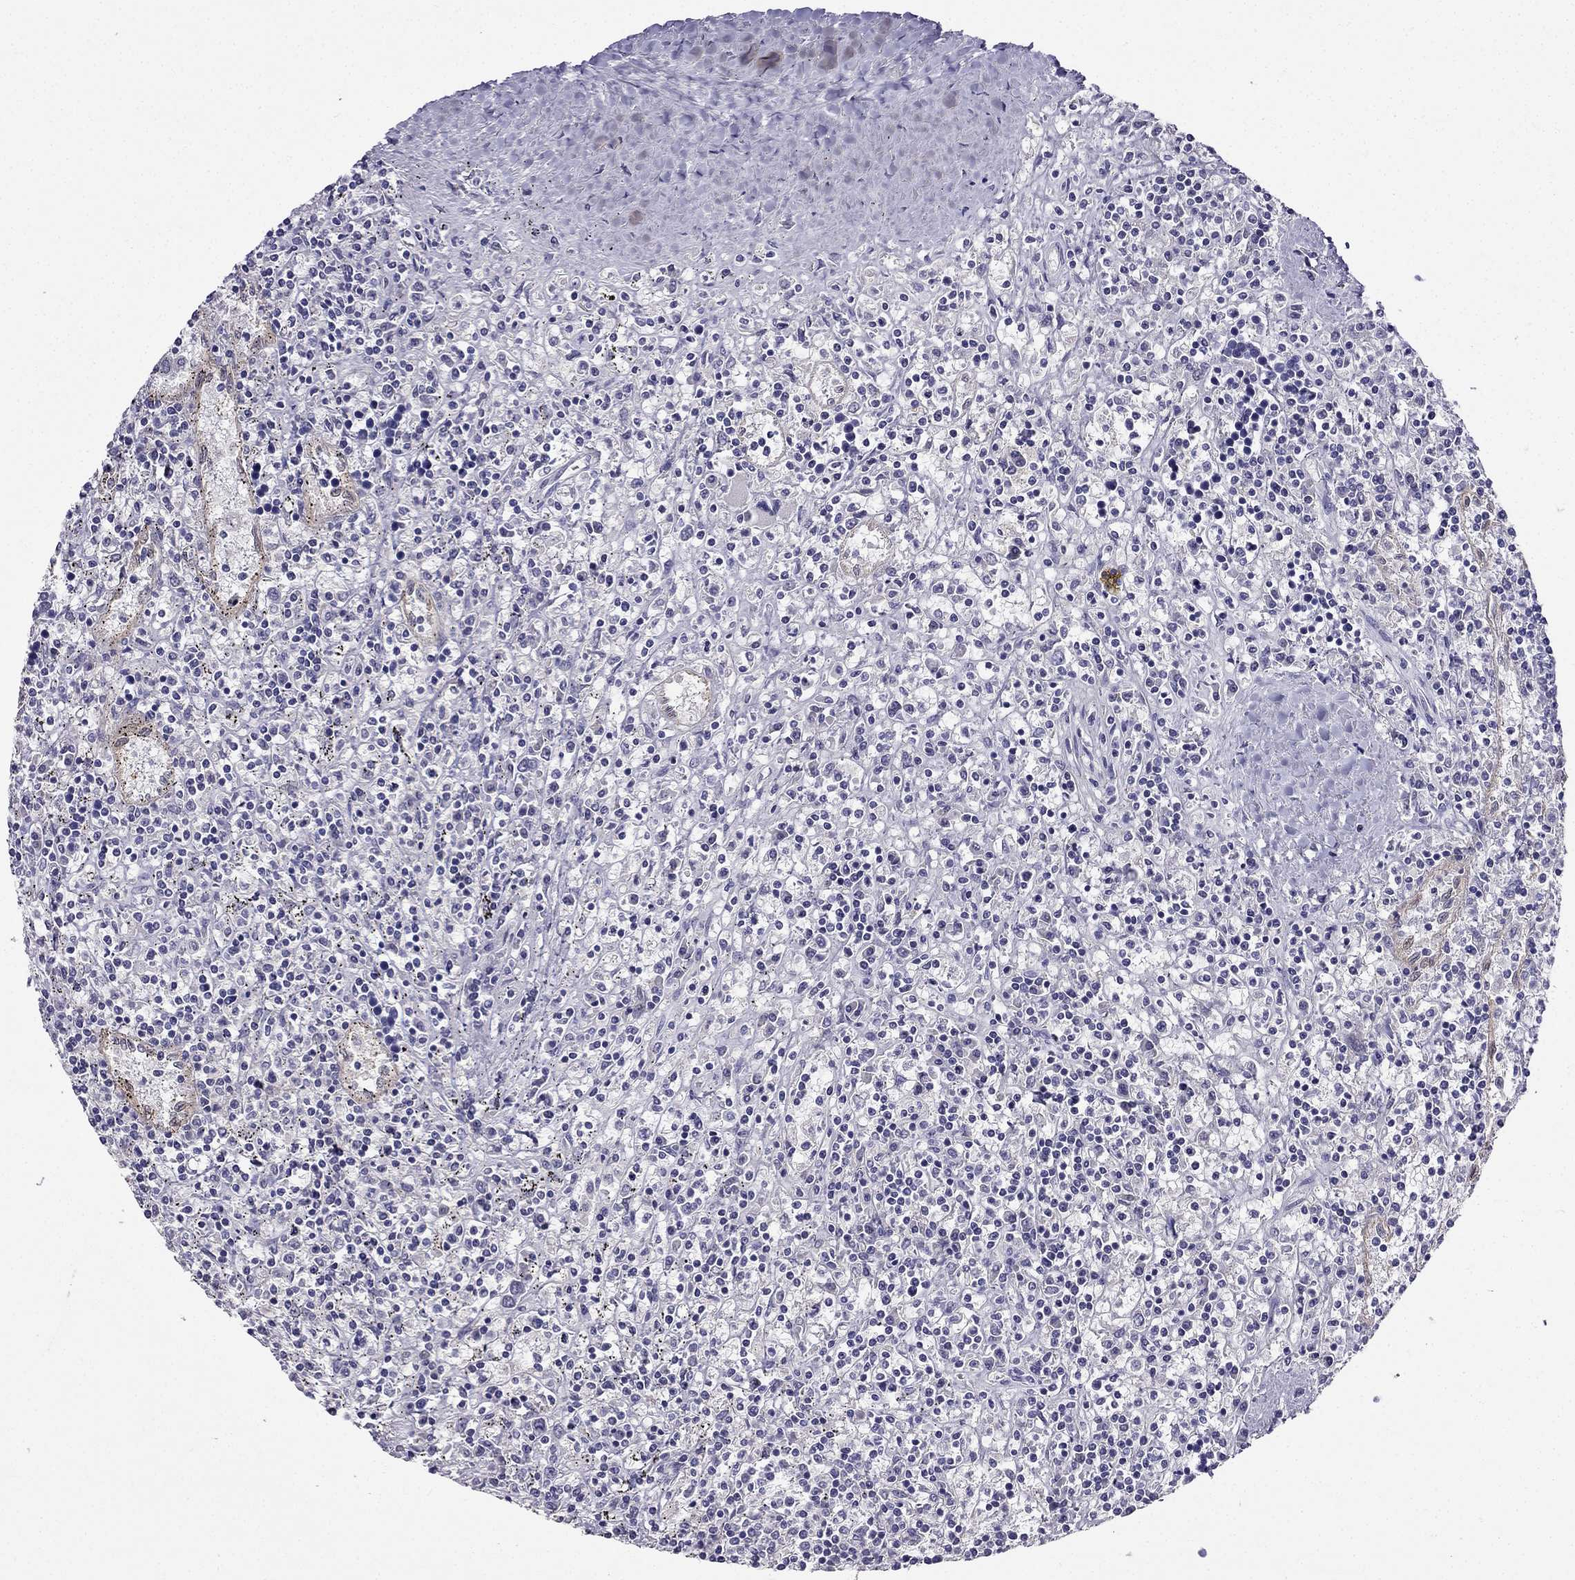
{"staining": {"intensity": "negative", "quantity": "none", "location": "none"}, "tissue": "lymphoma", "cell_type": "Tumor cells", "image_type": "cancer", "snomed": [{"axis": "morphology", "description": "Malignant lymphoma, non-Hodgkin's type, Low grade"}, {"axis": "topography", "description": "Spleen"}], "caption": "Immunohistochemistry (IHC) micrograph of lymphoma stained for a protein (brown), which shows no positivity in tumor cells.", "gene": "AS3MT", "patient": {"sex": "male", "age": 62}}